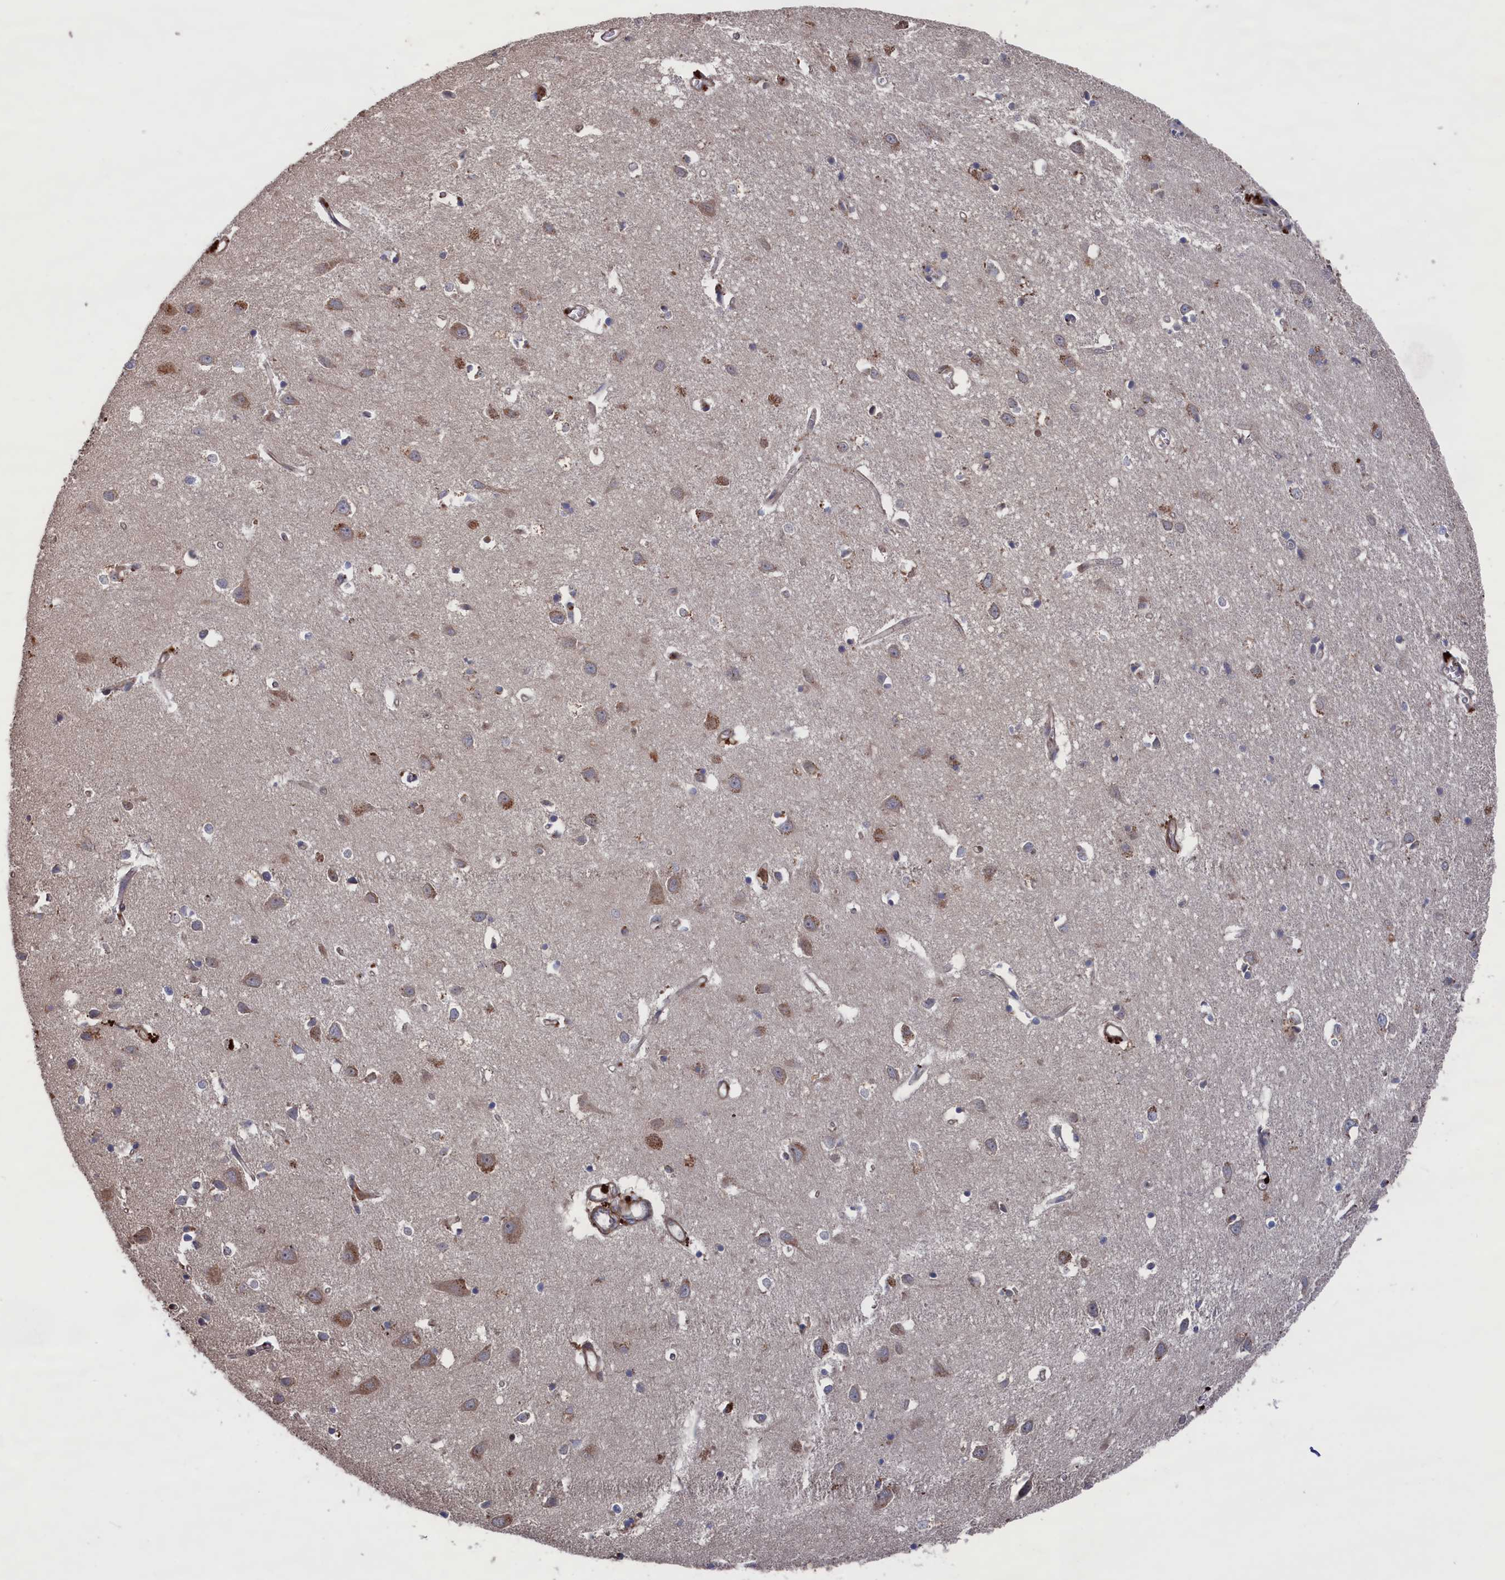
{"staining": {"intensity": "moderate", "quantity": ">75%", "location": "cytoplasmic/membranous"}, "tissue": "cerebral cortex", "cell_type": "Endothelial cells", "image_type": "normal", "snomed": [{"axis": "morphology", "description": "Normal tissue, NOS"}, {"axis": "topography", "description": "Cerebral cortex"}], "caption": "The immunohistochemical stain highlights moderate cytoplasmic/membranous staining in endothelial cells of normal cerebral cortex. (DAB (3,3'-diaminobenzidine) IHC, brown staining for protein, blue staining for nuclei).", "gene": "PLA2G15", "patient": {"sex": "female", "age": 64}}